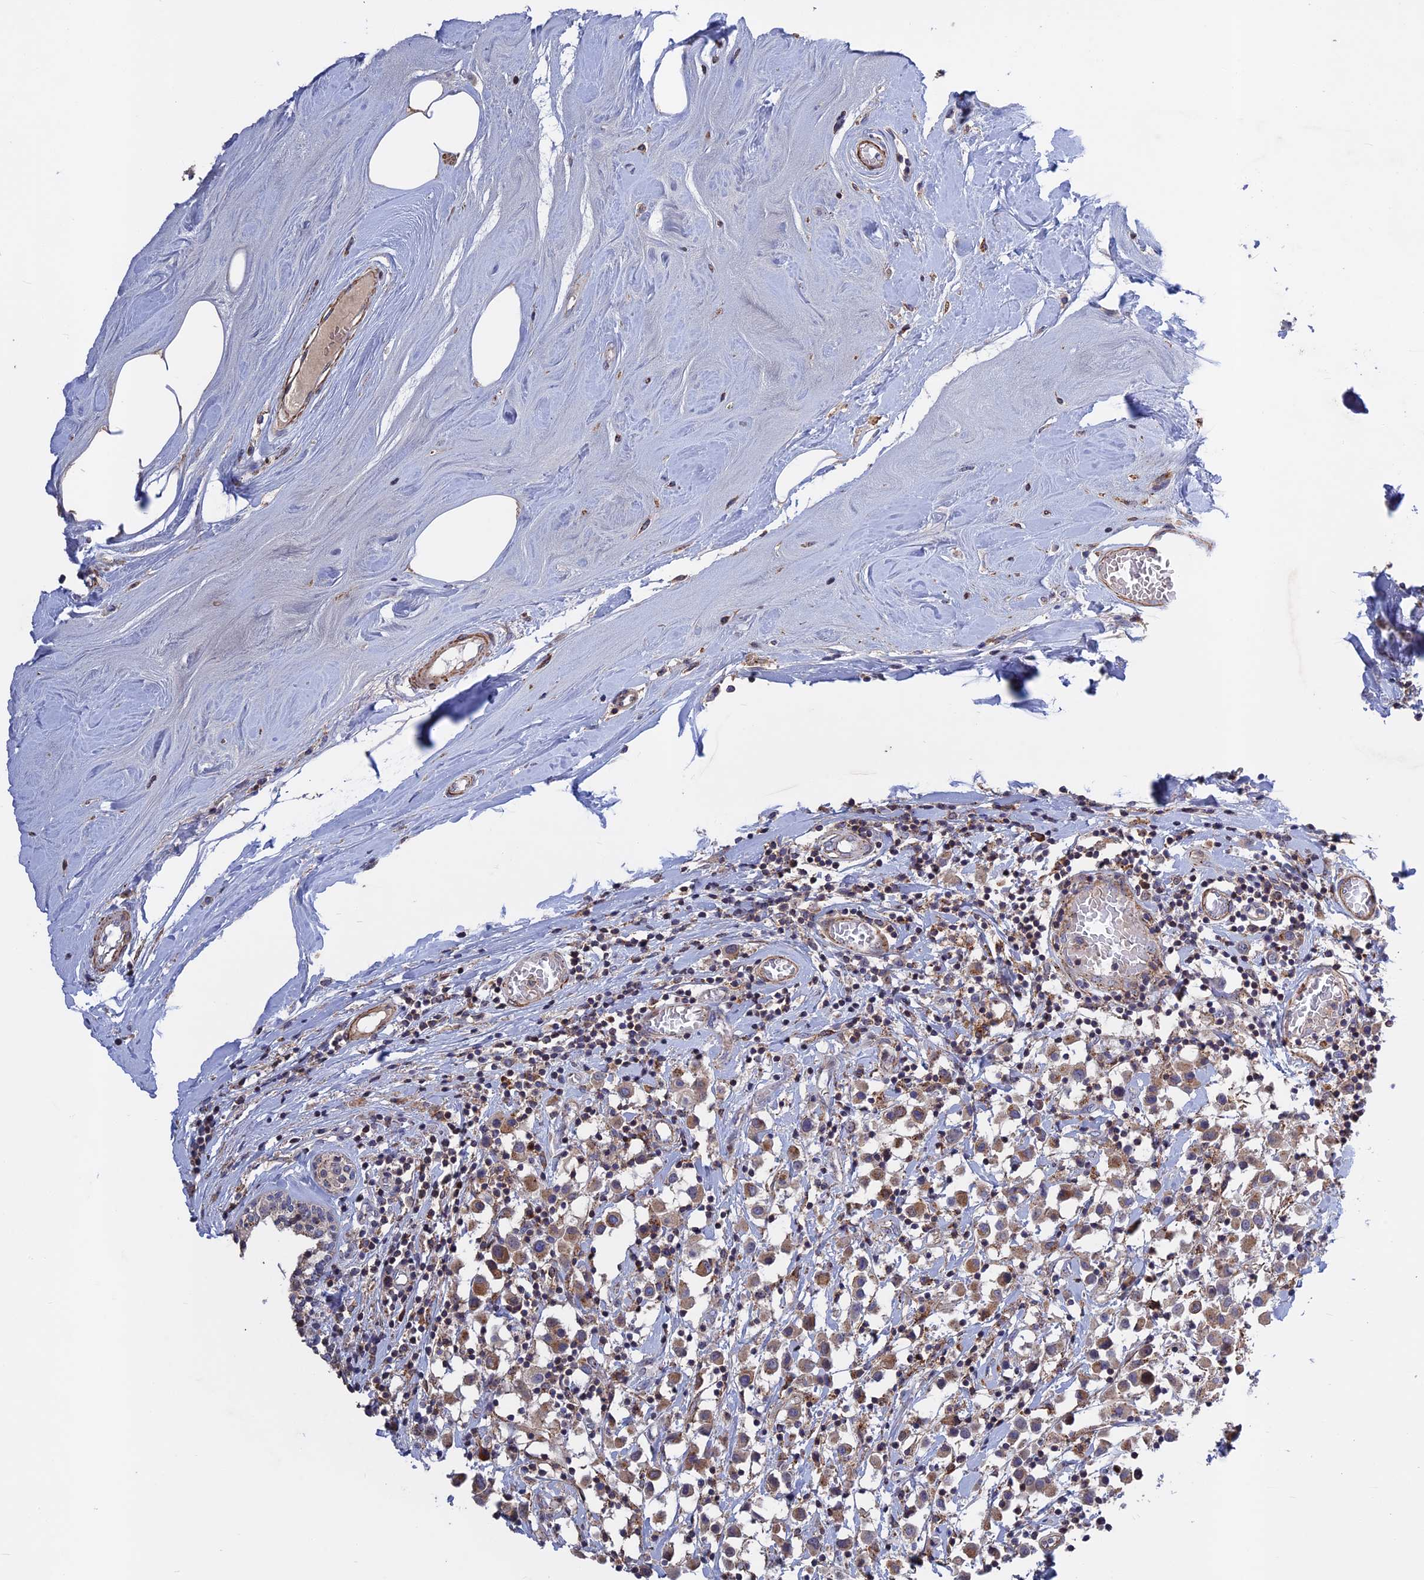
{"staining": {"intensity": "moderate", "quantity": ">75%", "location": "cytoplasmic/membranous"}, "tissue": "breast cancer", "cell_type": "Tumor cells", "image_type": "cancer", "snomed": [{"axis": "morphology", "description": "Duct carcinoma"}, {"axis": "topography", "description": "Breast"}], "caption": "The histopathology image shows staining of breast cancer (invasive ductal carcinoma), revealing moderate cytoplasmic/membranous protein positivity (brown color) within tumor cells. (Brightfield microscopy of DAB IHC at high magnification).", "gene": "LYPD5", "patient": {"sex": "female", "age": 61}}